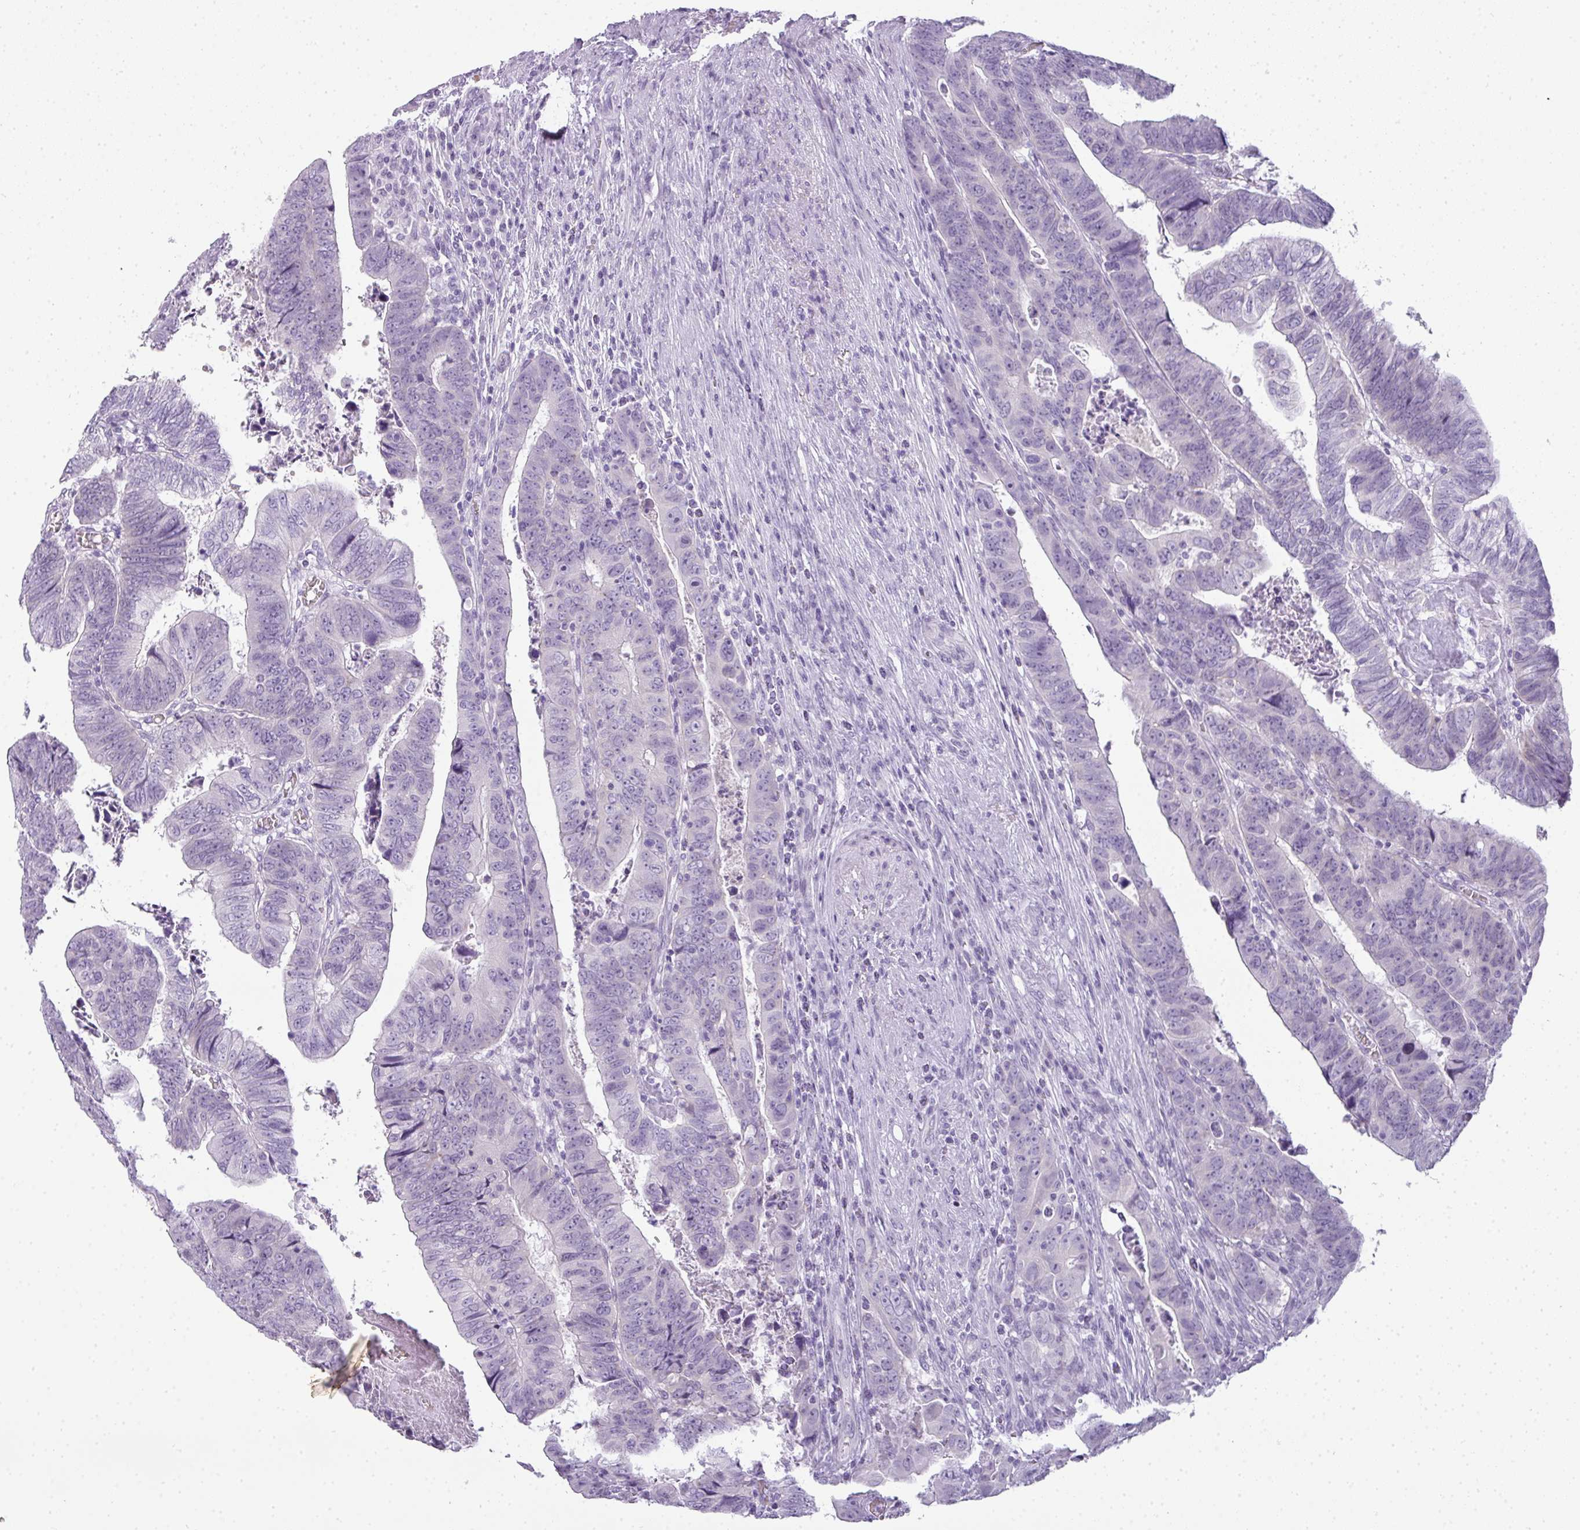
{"staining": {"intensity": "negative", "quantity": "none", "location": "none"}, "tissue": "colorectal cancer", "cell_type": "Tumor cells", "image_type": "cancer", "snomed": [{"axis": "morphology", "description": "Normal tissue, NOS"}, {"axis": "morphology", "description": "Adenocarcinoma, NOS"}, {"axis": "topography", "description": "Rectum"}], "caption": "Human colorectal cancer stained for a protein using IHC exhibits no staining in tumor cells.", "gene": "RBMY1F", "patient": {"sex": "female", "age": 65}}